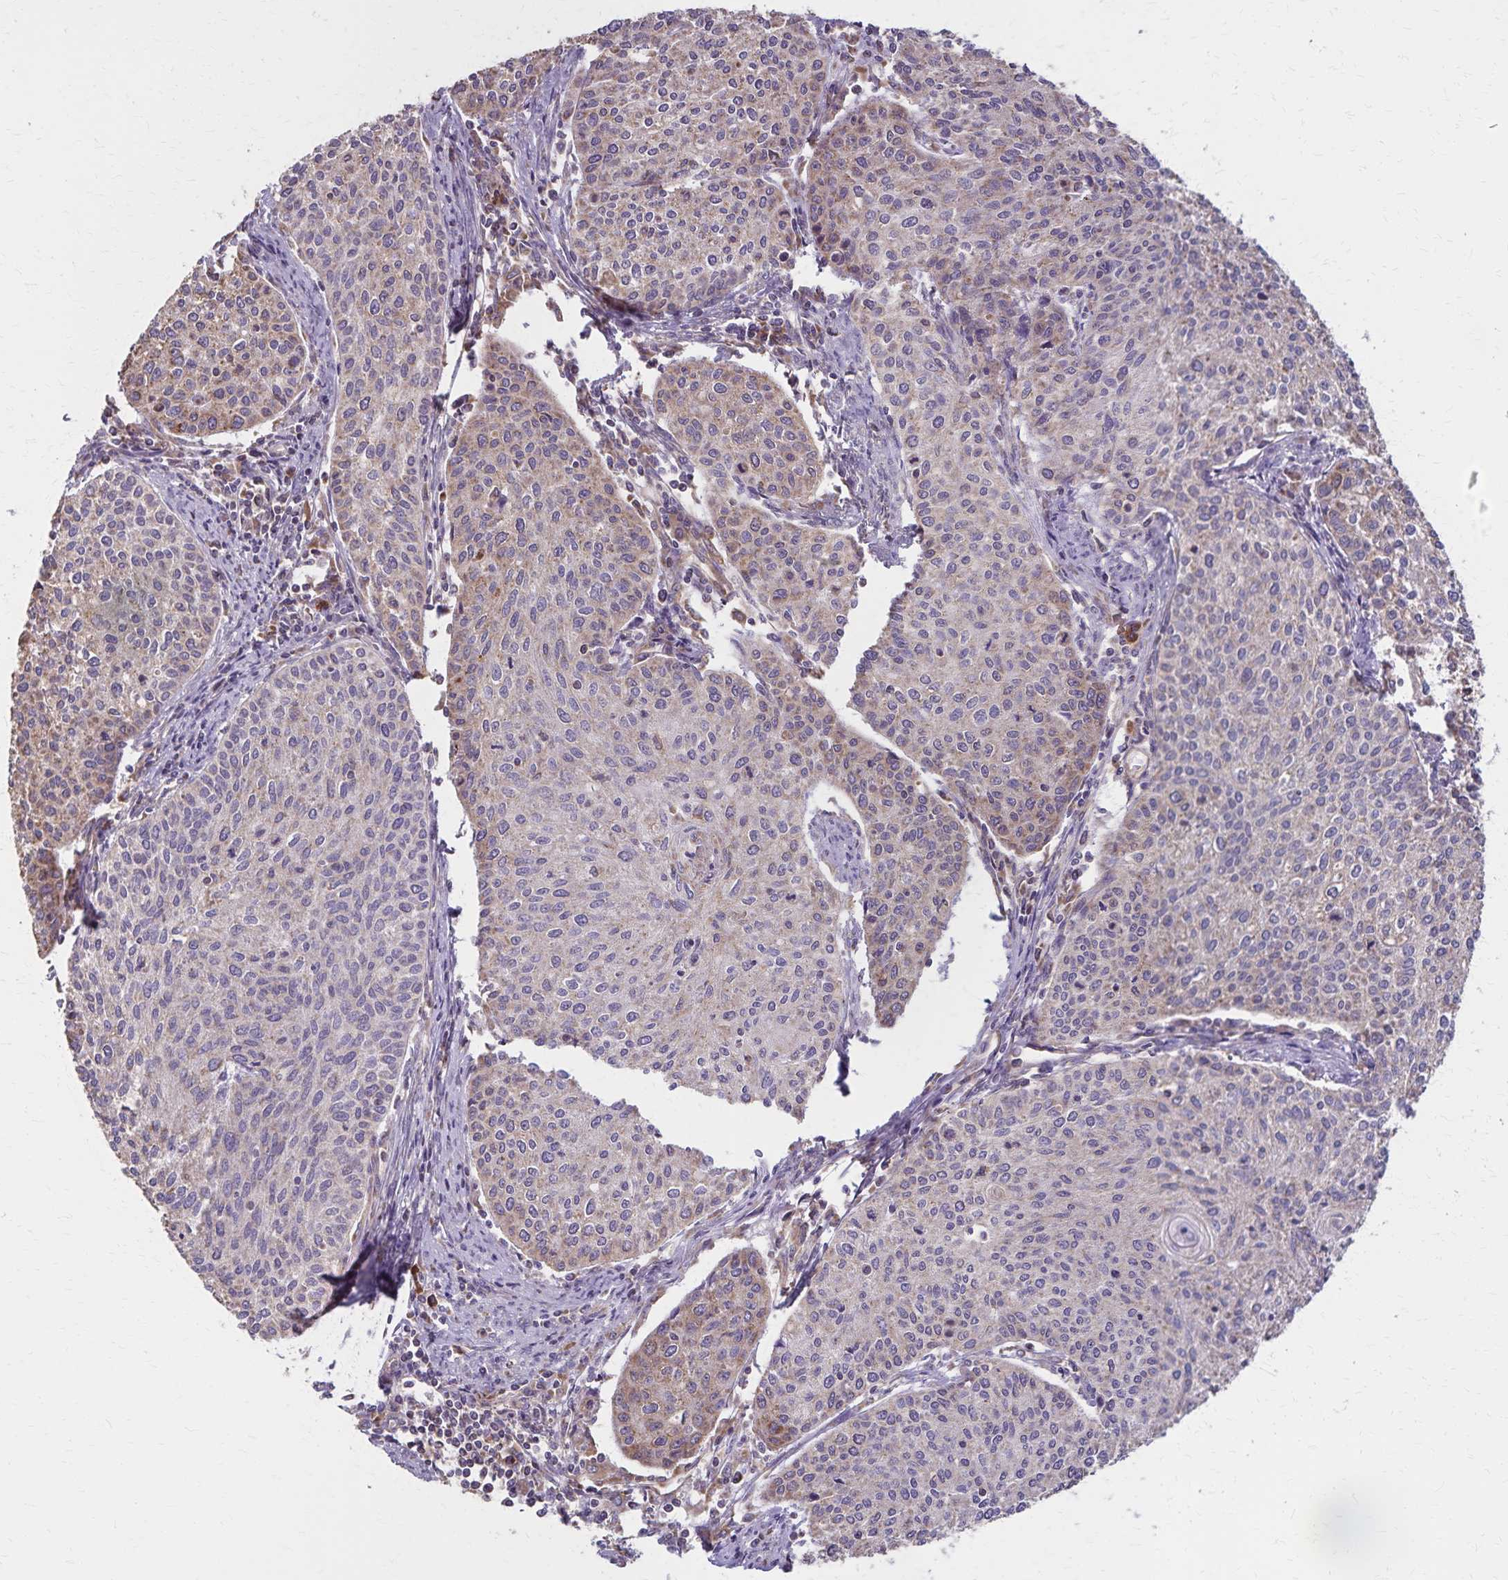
{"staining": {"intensity": "weak", "quantity": "<25%", "location": "cytoplasmic/membranous"}, "tissue": "cervical cancer", "cell_type": "Tumor cells", "image_type": "cancer", "snomed": [{"axis": "morphology", "description": "Squamous cell carcinoma, NOS"}, {"axis": "topography", "description": "Cervix"}], "caption": "IHC of cervical squamous cell carcinoma displays no staining in tumor cells. (Stains: DAB IHC with hematoxylin counter stain, Microscopy: brightfield microscopy at high magnification).", "gene": "RNF10", "patient": {"sex": "female", "age": 38}}